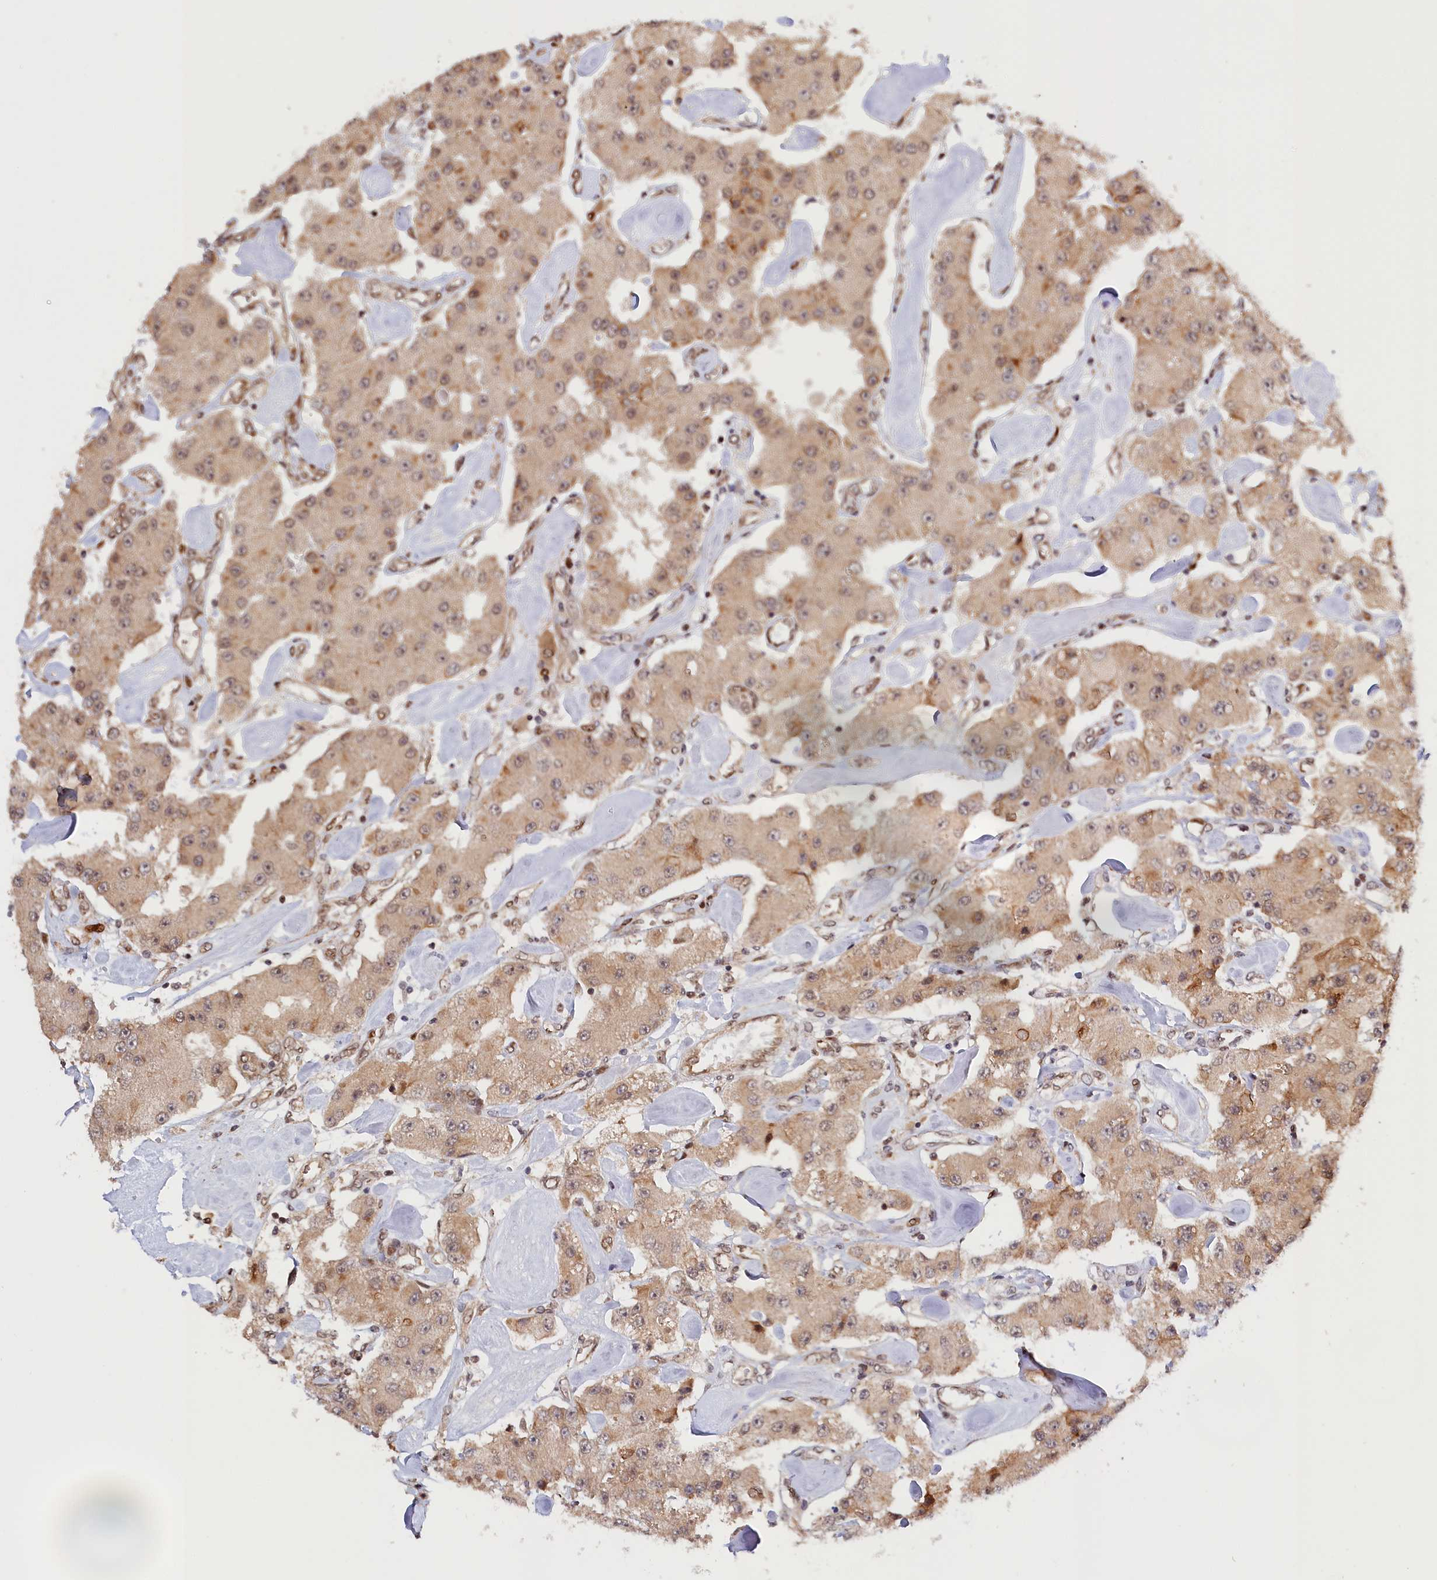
{"staining": {"intensity": "moderate", "quantity": ">75%", "location": "cytoplasmic/membranous,nuclear"}, "tissue": "carcinoid", "cell_type": "Tumor cells", "image_type": "cancer", "snomed": [{"axis": "morphology", "description": "Carcinoid, malignant, NOS"}, {"axis": "topography", "description": "Pancreas"}], "caption": "Immunohistochemistry staining of malignant carcinoid, which demonstrates medium levels of moderate cytoplasmic/membranous and nuclear positivity in approximately >75% of tumor cells indicating moderate cytoplasmic/membranous and nuclear protein expression. The staining was performed using DAB (3,3'-diaminobenzidine) (brown) for protein detection and nuclei were counterstained in hematoxylin (blue).", "gene": "ANKRD24", "patient": {"sex": "male", "age": 41}}